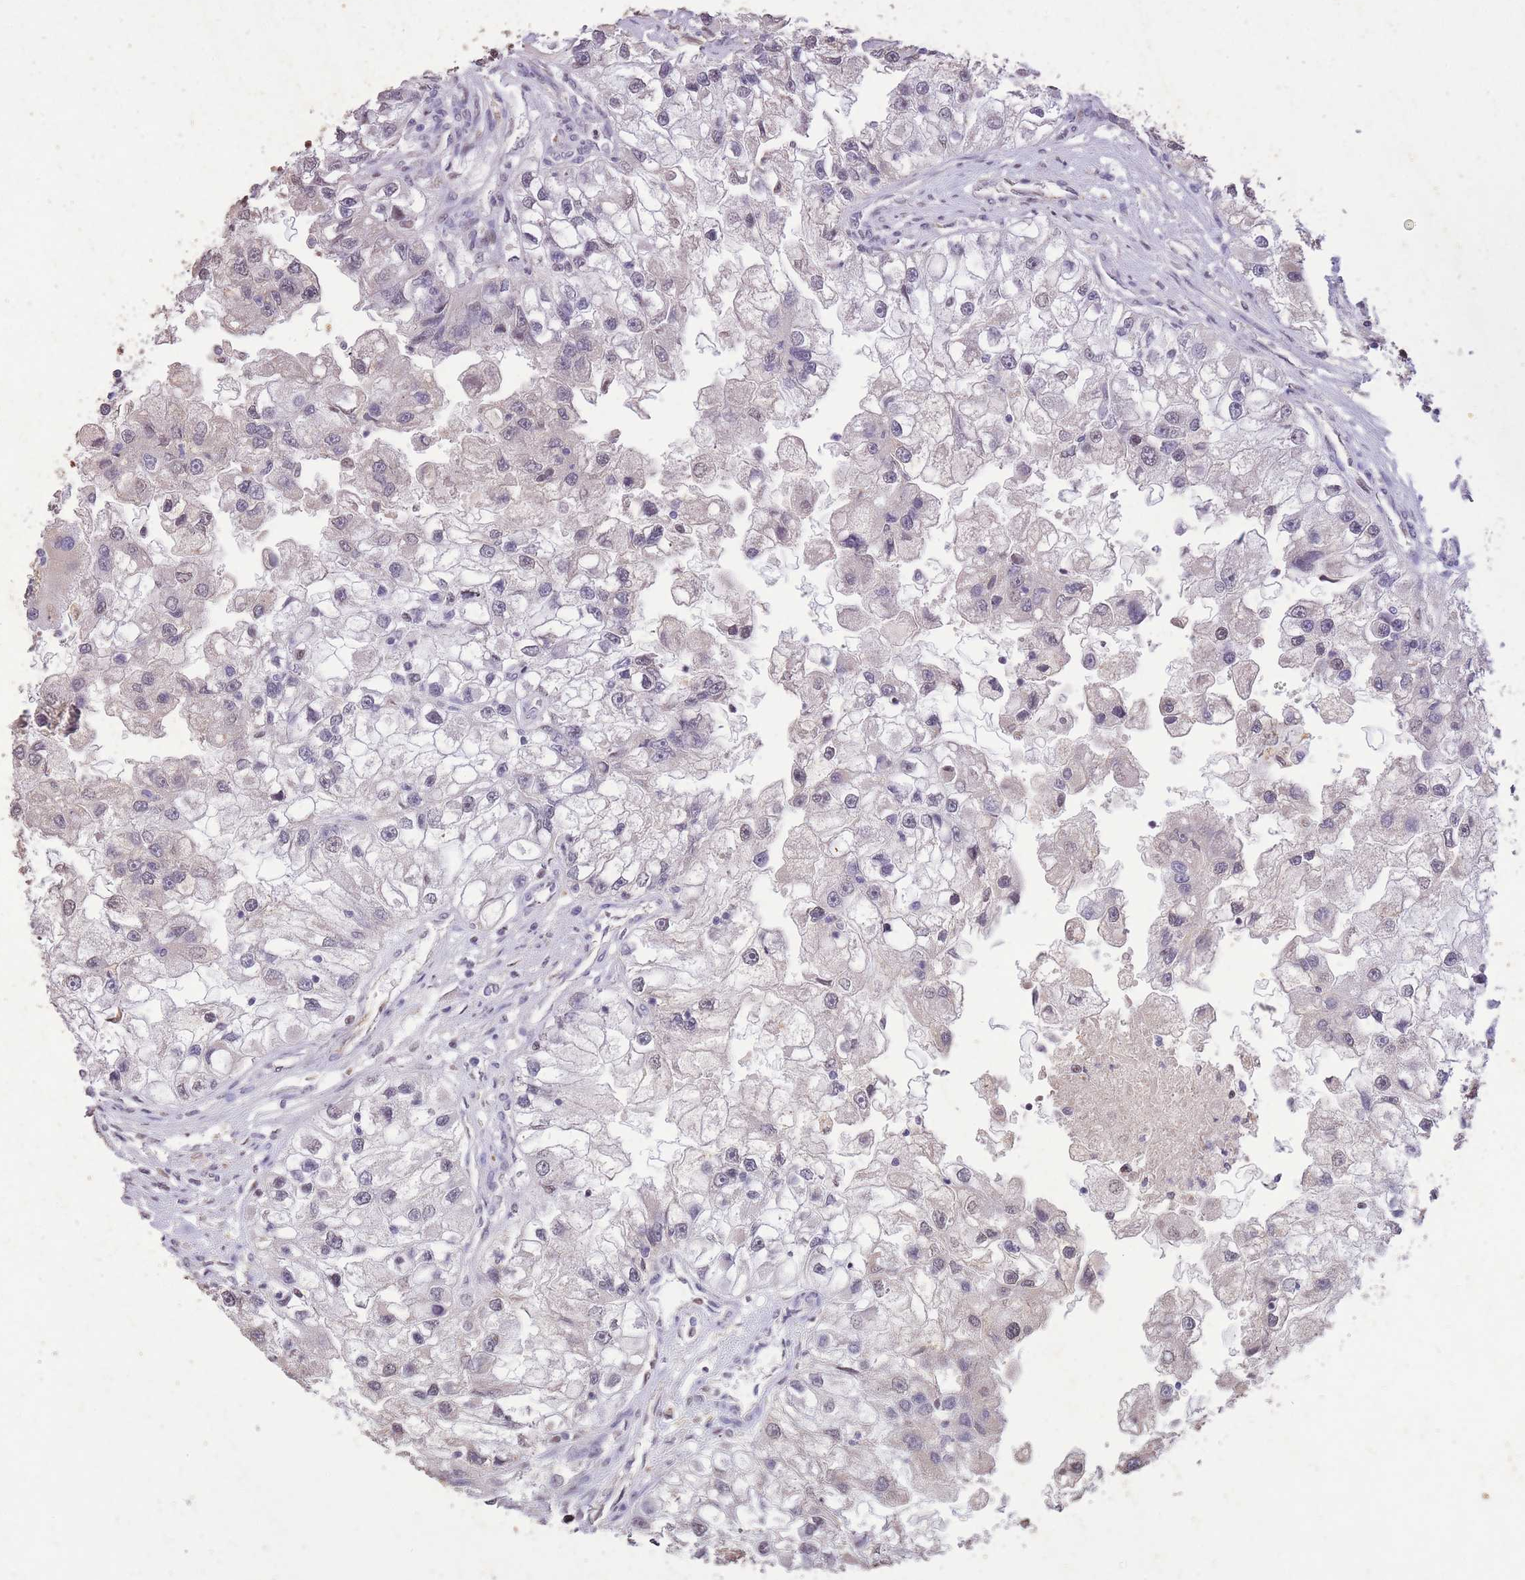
{"staining": {"intensity": "negative", "quantity": "none", "location": "none"}, "tissue": "renal cancer", "cell_type": "Tumor cells", "image_type": "cancer", "snomed": [{"axis": "morphology", "description": "Adenocarcinoma, NOS"}, {"axis": "topography", "description": "Kidney"}], "caption": "This is an IHC histopathology image of human adenocarcinoma (renal). There is no positivity in tumor cells.", "gene": "RGS14", "patient": {"sex": "male", "age": 63}}